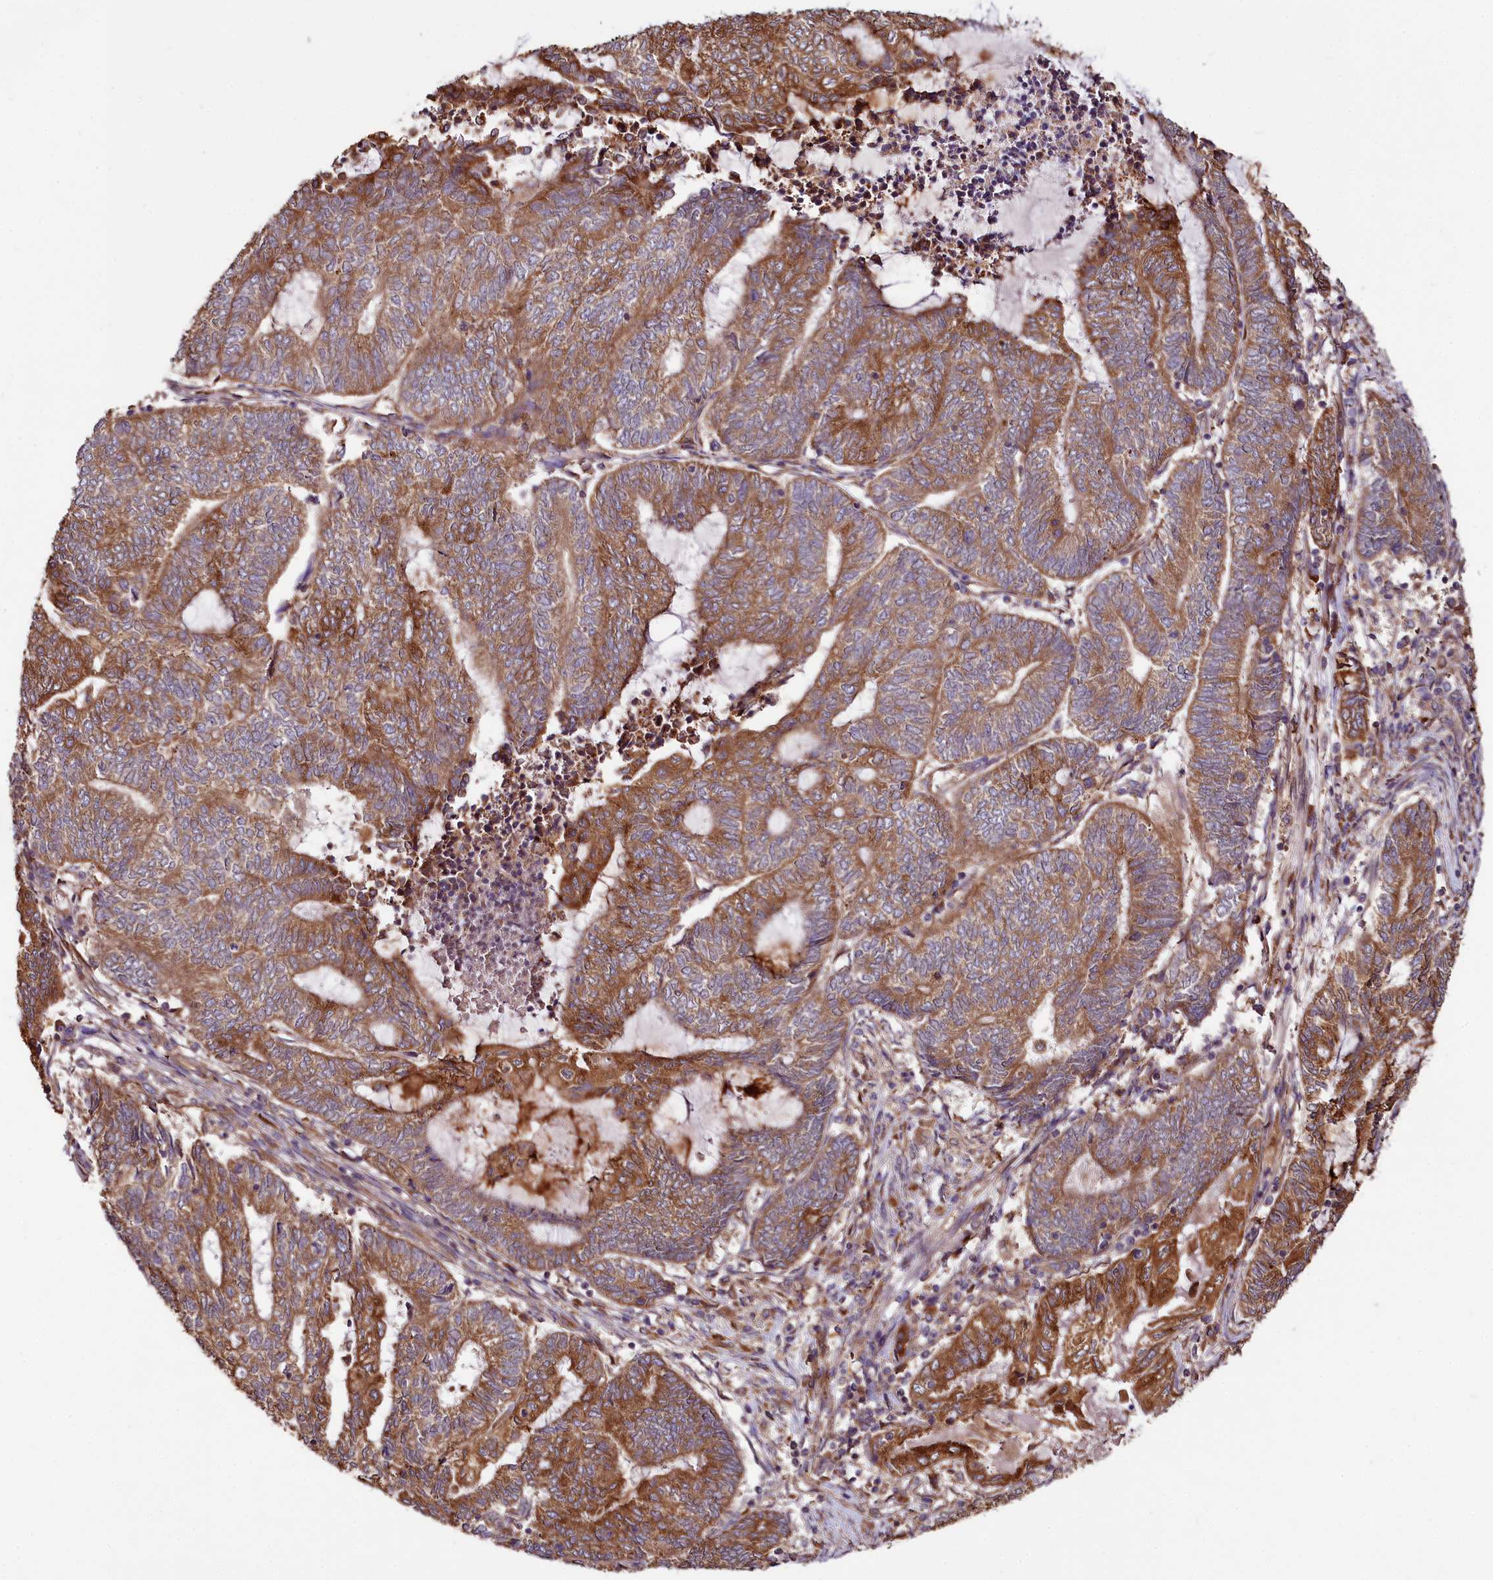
{"staining": {"intensity": "moderate", "quantity": ">75%", "location": "cytoplasmic/membranous"}, "tissue": "endometrial cancer", "cell_type": "Tumor cells", "image_type": "cancer", "snomed": [{"axis": "morphology", "description": "Adenocarcinoma, NOS"}, {"axis": "topography", "description": "Uterus"}, {"axis": "topography", "description": "Endometrium"}], "caption": "Protein staining exhibits moderate cytoplasmic/membranous staining in about >75% of tumor cells in endometrial adenocarcinoma. (DAB IHC with brightfield microscopy, high magnification).", "gene": "CEP295", "patient": {"sex": "female", "age": 70}}